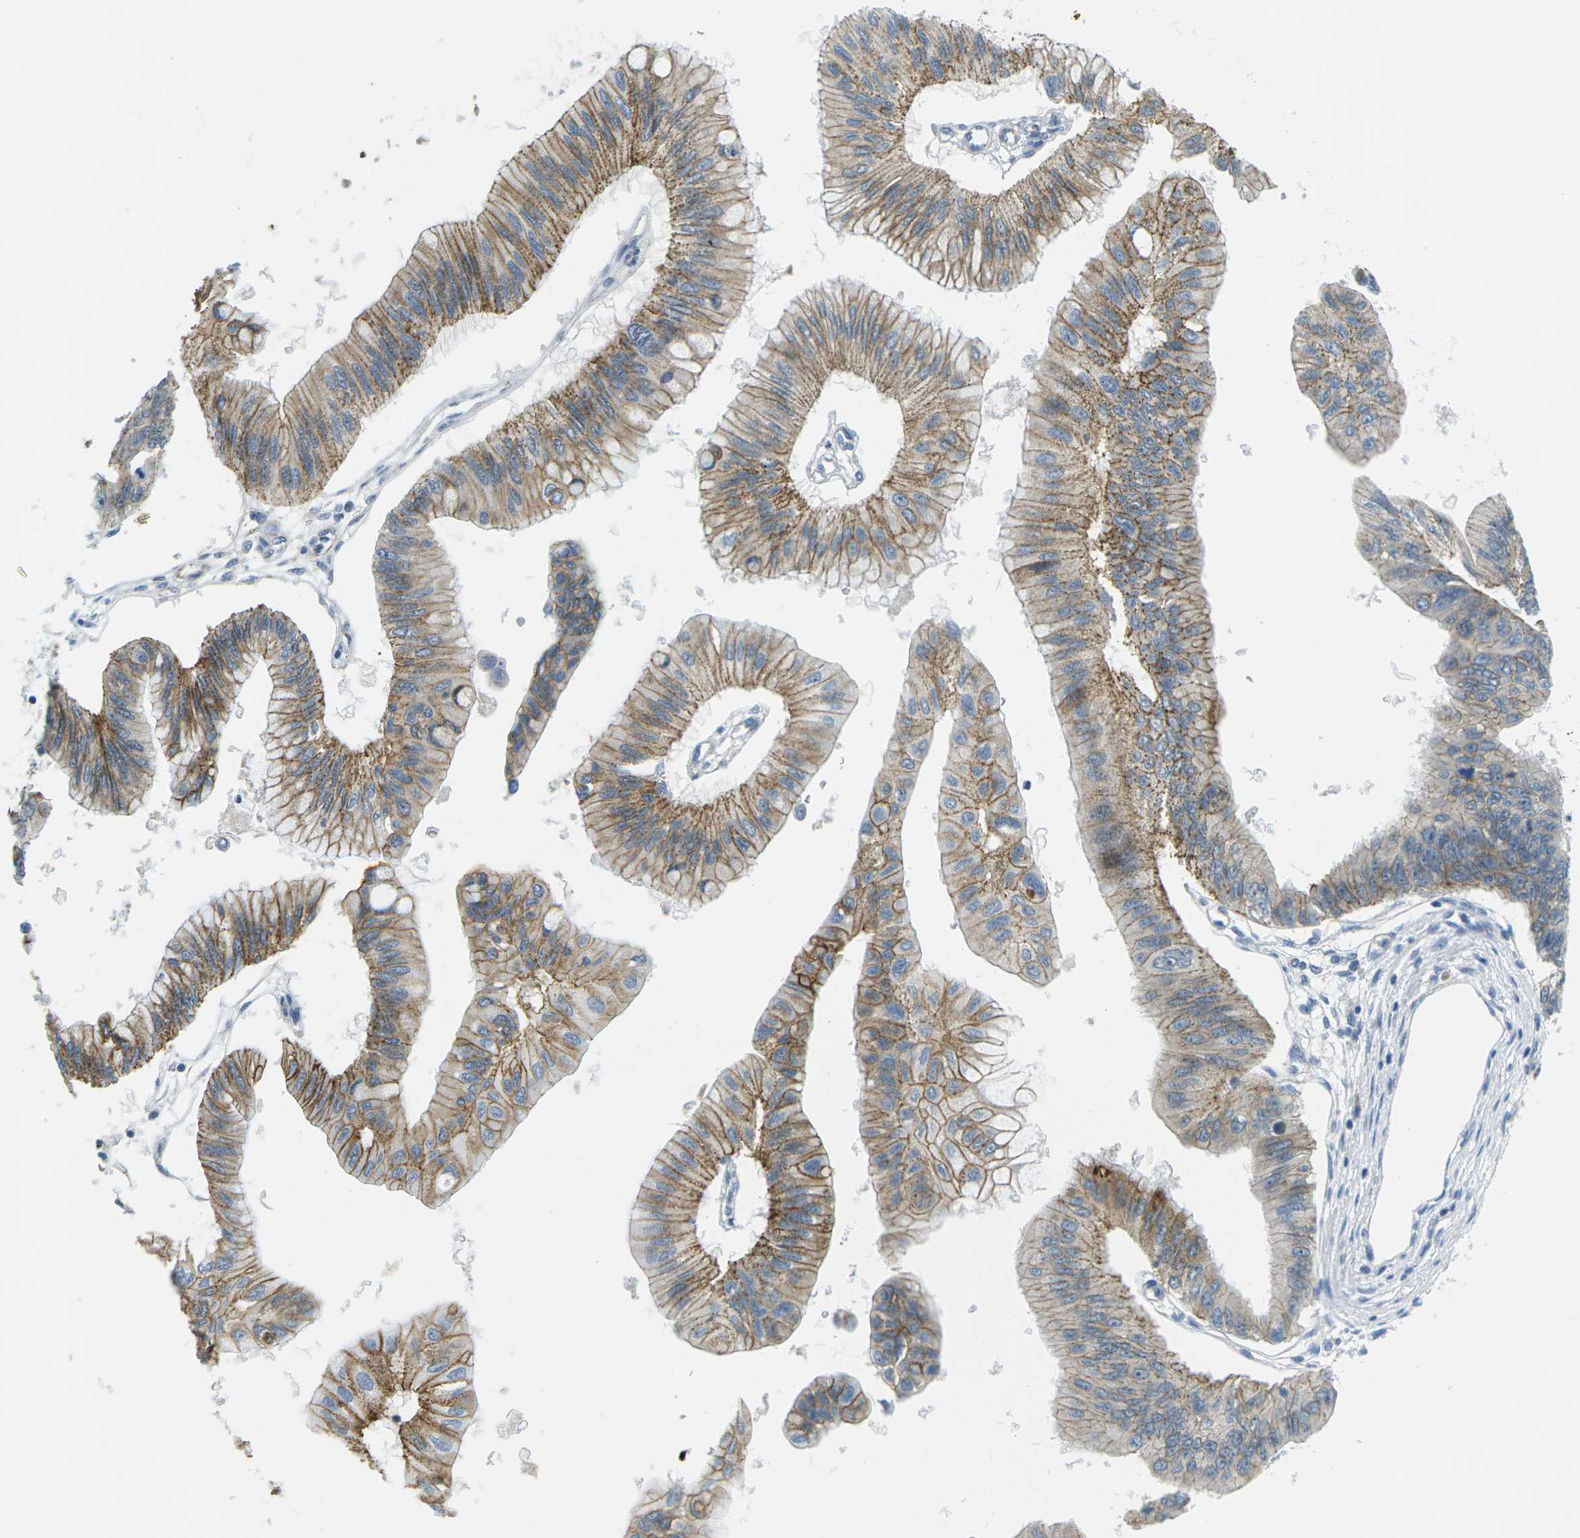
{"staining": {"intensity": "moderate", "quantity": "25%-75%", "location": "cytoplasmic/membranous"}, "tissue": "pancreatic cancer", "cell_type": "Tumor cells", "image_type": "cancer", "snomed": [{"axis": "morphology", "description": "Adenocarcinoma, NOS"}, {"axis": "topography", "description": "Pancreas"}], "caption": "IHC of human pancreatic adenocarcinoma reveals medium levels of moderate cytoplasmic/membranous positivity in approximately 25%-75% of tumor cells. (IHC, brightfield microscopy, high magnification).", "gene": "CTNND1", "patient": {"sex": "female", "age": 73}}